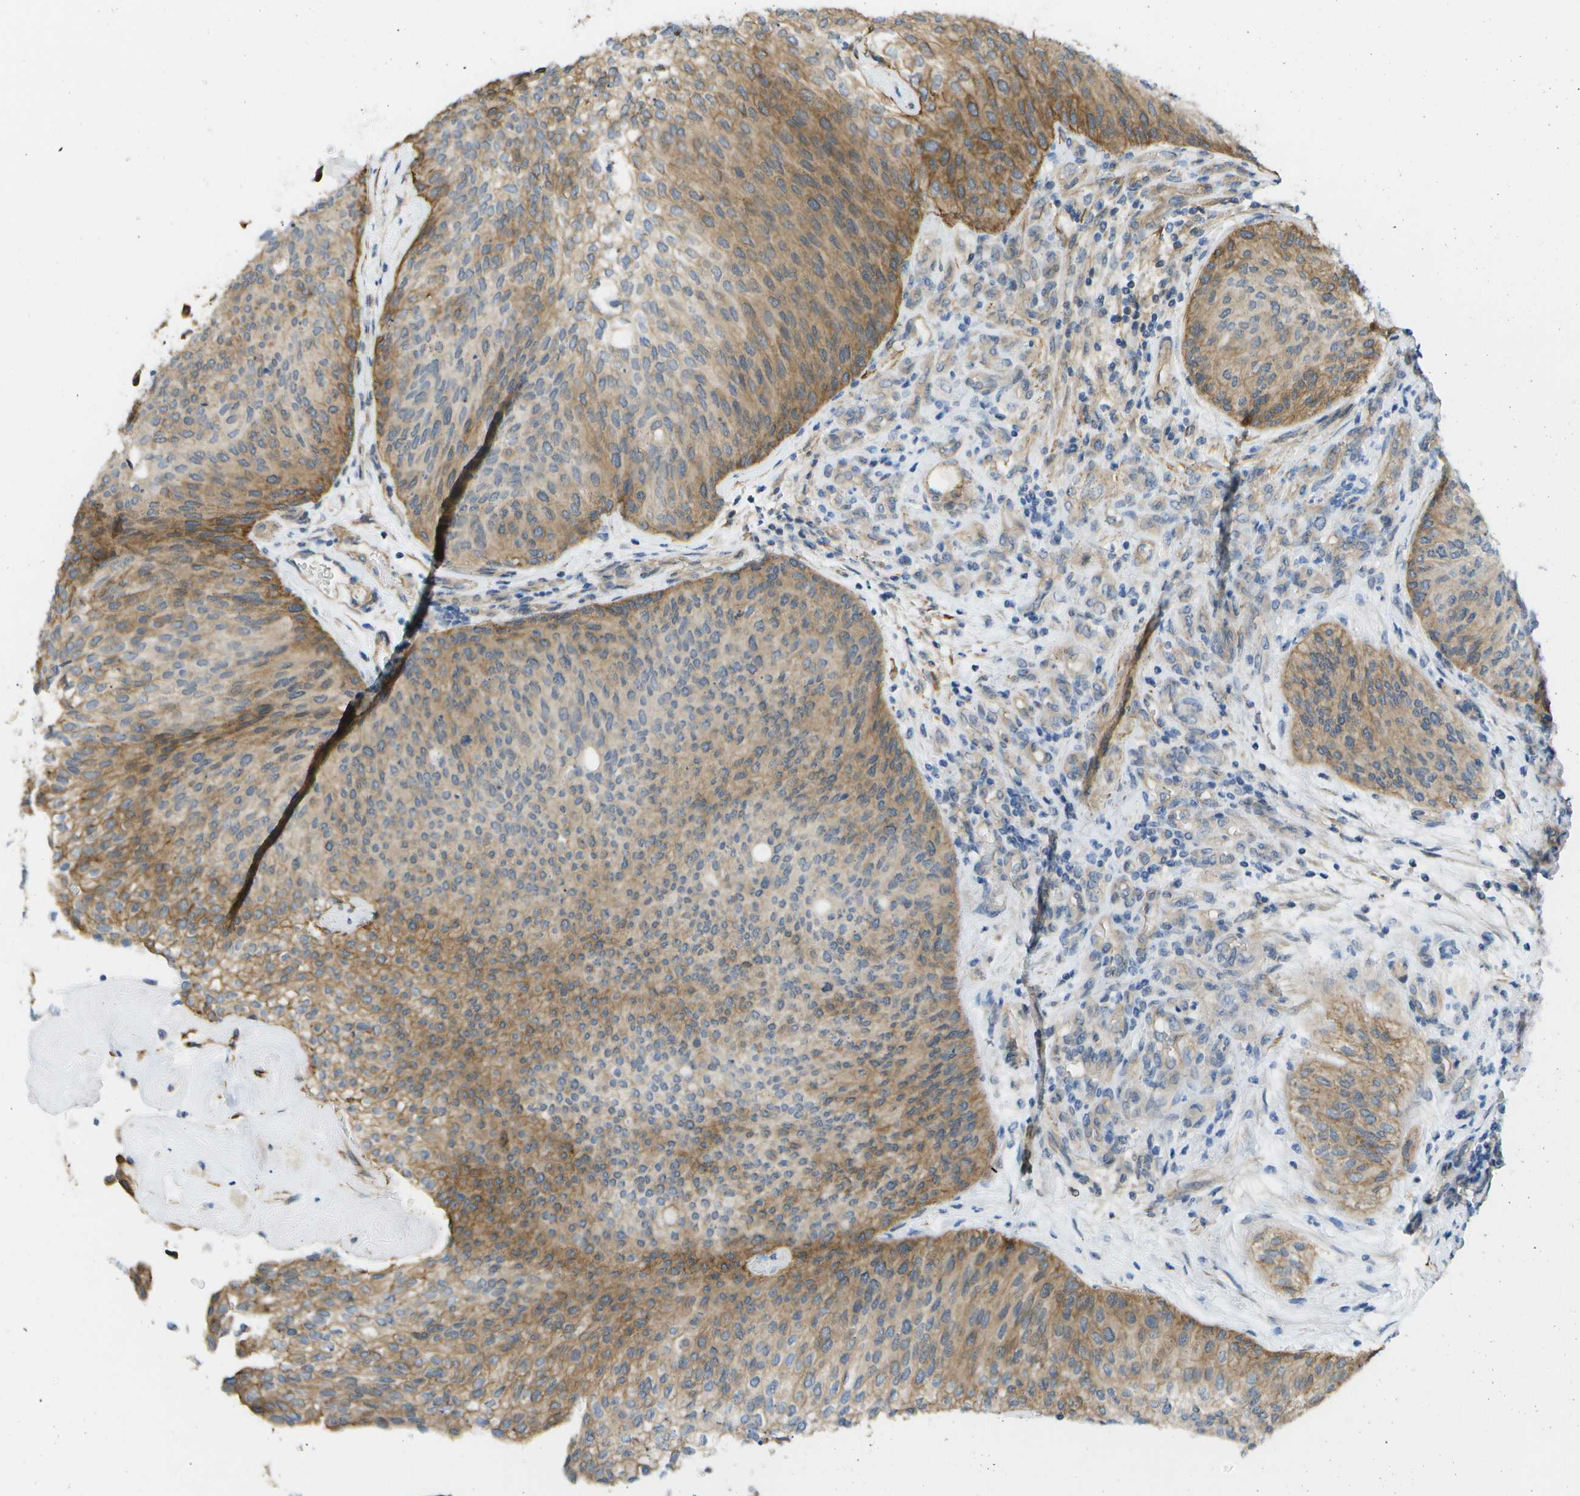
{"staining": {"intensity": "moderate", "quantity": "25%-75%", "location": "cytoplasmic/membranous"}, "tissue": "urothelial cancer", "cell_type": "Tumor cells", "image_type": "cancer", "snomed": [{"axis": "morphology", "description": "Urothelial carcinoma, Low grade"}, {"axis": "topography", "description": "Urinary bladder"}], "caption": "Urothelial carcinoma (low-grade) tissue exhibits moderate cytoplasmic/membranous staining in about 25%-75% of tumor cells Immunohistochemistry stains the protein in brown and the nuclei are stained blue.", "gene": "KIAA0040", "patient": {"sex": "female", "age": 79}}